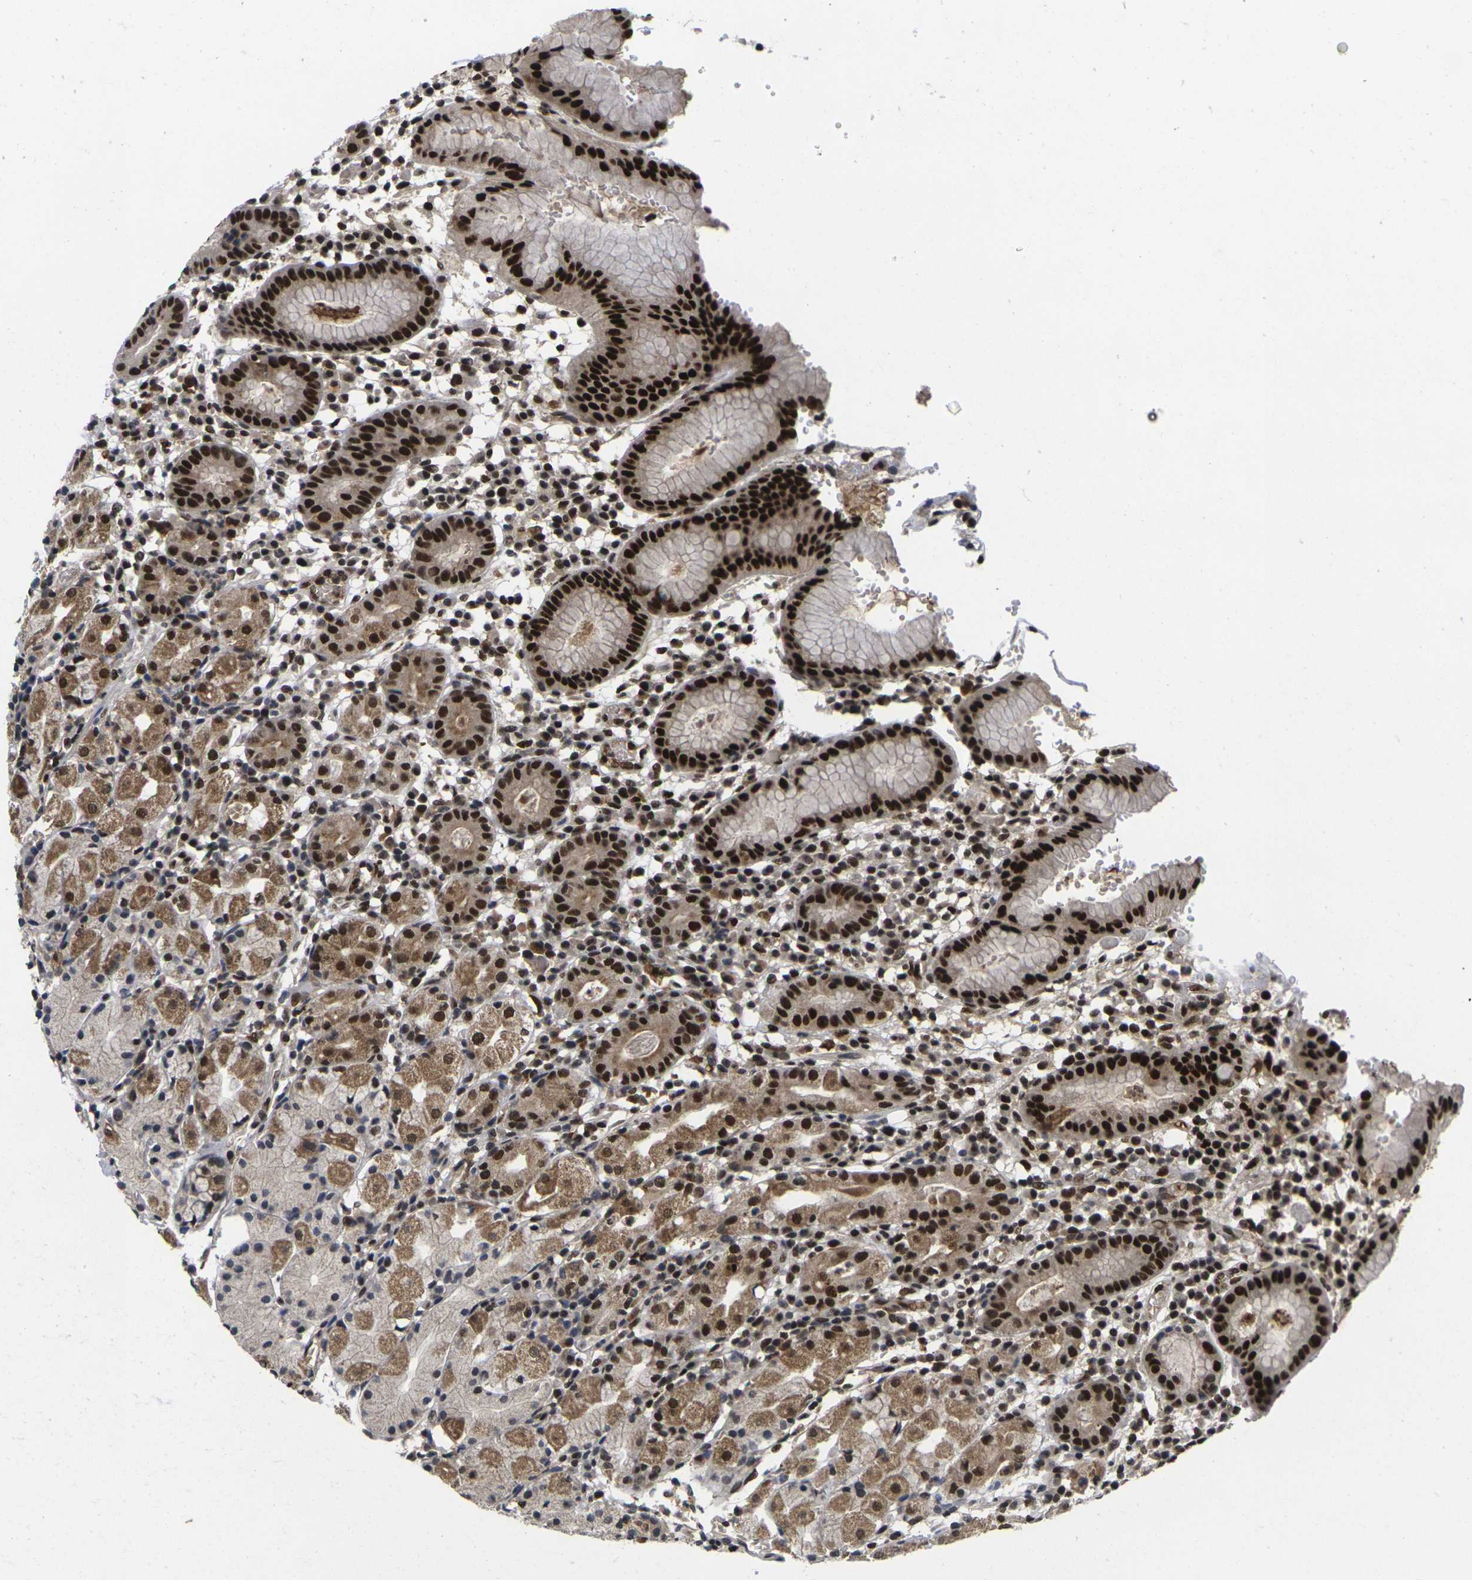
{"staining": {"intensity": "strong", "quantity": ">75%", "location": "cytoplasmic/membranous,nuclear"}, "tissue": "stomach", "cell_type": "Glandular cells", "image_type": "normal", "snomed": [{"axis": "morphology", "description": "Normal tissue, NOS"}, {"axis": "topography", "description": "Stomach"}, {"axis": "topography", "description": "Stomach, lower"}], "caption": "IHC of unremarkable human stomach reveals high levels of strong cytoplasmic/membranous,nuclear expression in approximately >75% of glandular cells. (IHC, brightfield microscopy, high magnification).", "gene": "GTF2E1", "patient": {"sex": "female", "age": 75}}